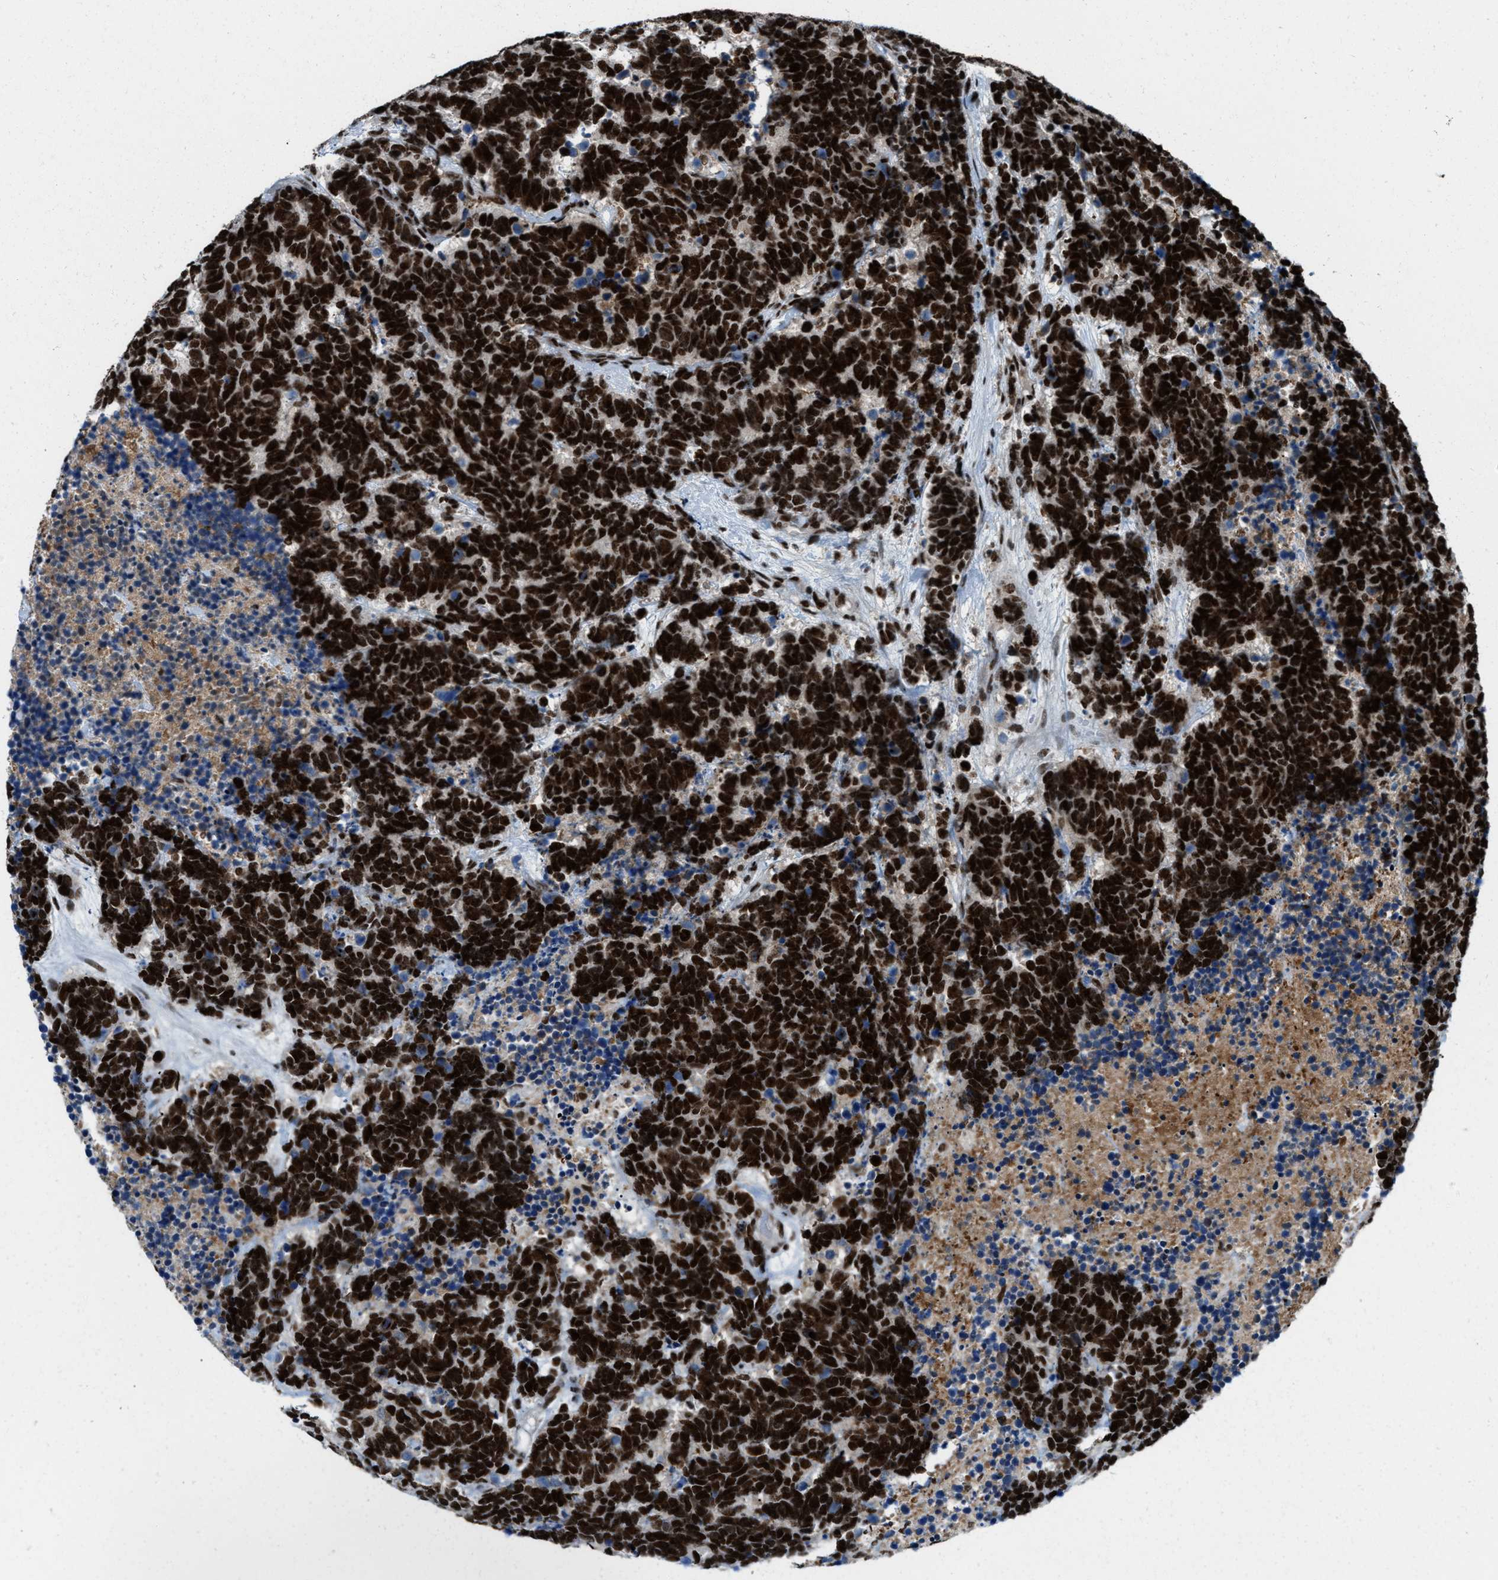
{"staining": {"intensity": "strong", "quantity": ">75%", "location": "nuclear"}, "tissue": "carcinoid", "cell_type": "Tumor cells", "image_type": "cancer", "snomed": [{"axis": "morphology", "description": "Carcinoma, NOS"}, {"axis": "morphology", "description": "Carcinoid, malignant, NOS"}, {"axis": "topography", "description": "Urinary bladder"}], "caption": "An immunohistochemistry (IHC) histopathology image of tumor tissue is shown. Protein staining in brown labels strong nuclear positivity in malignant carcinoid within tumor cells.", "gene": "NUMA1", "patient": {"sex": "male", "age": 57}}